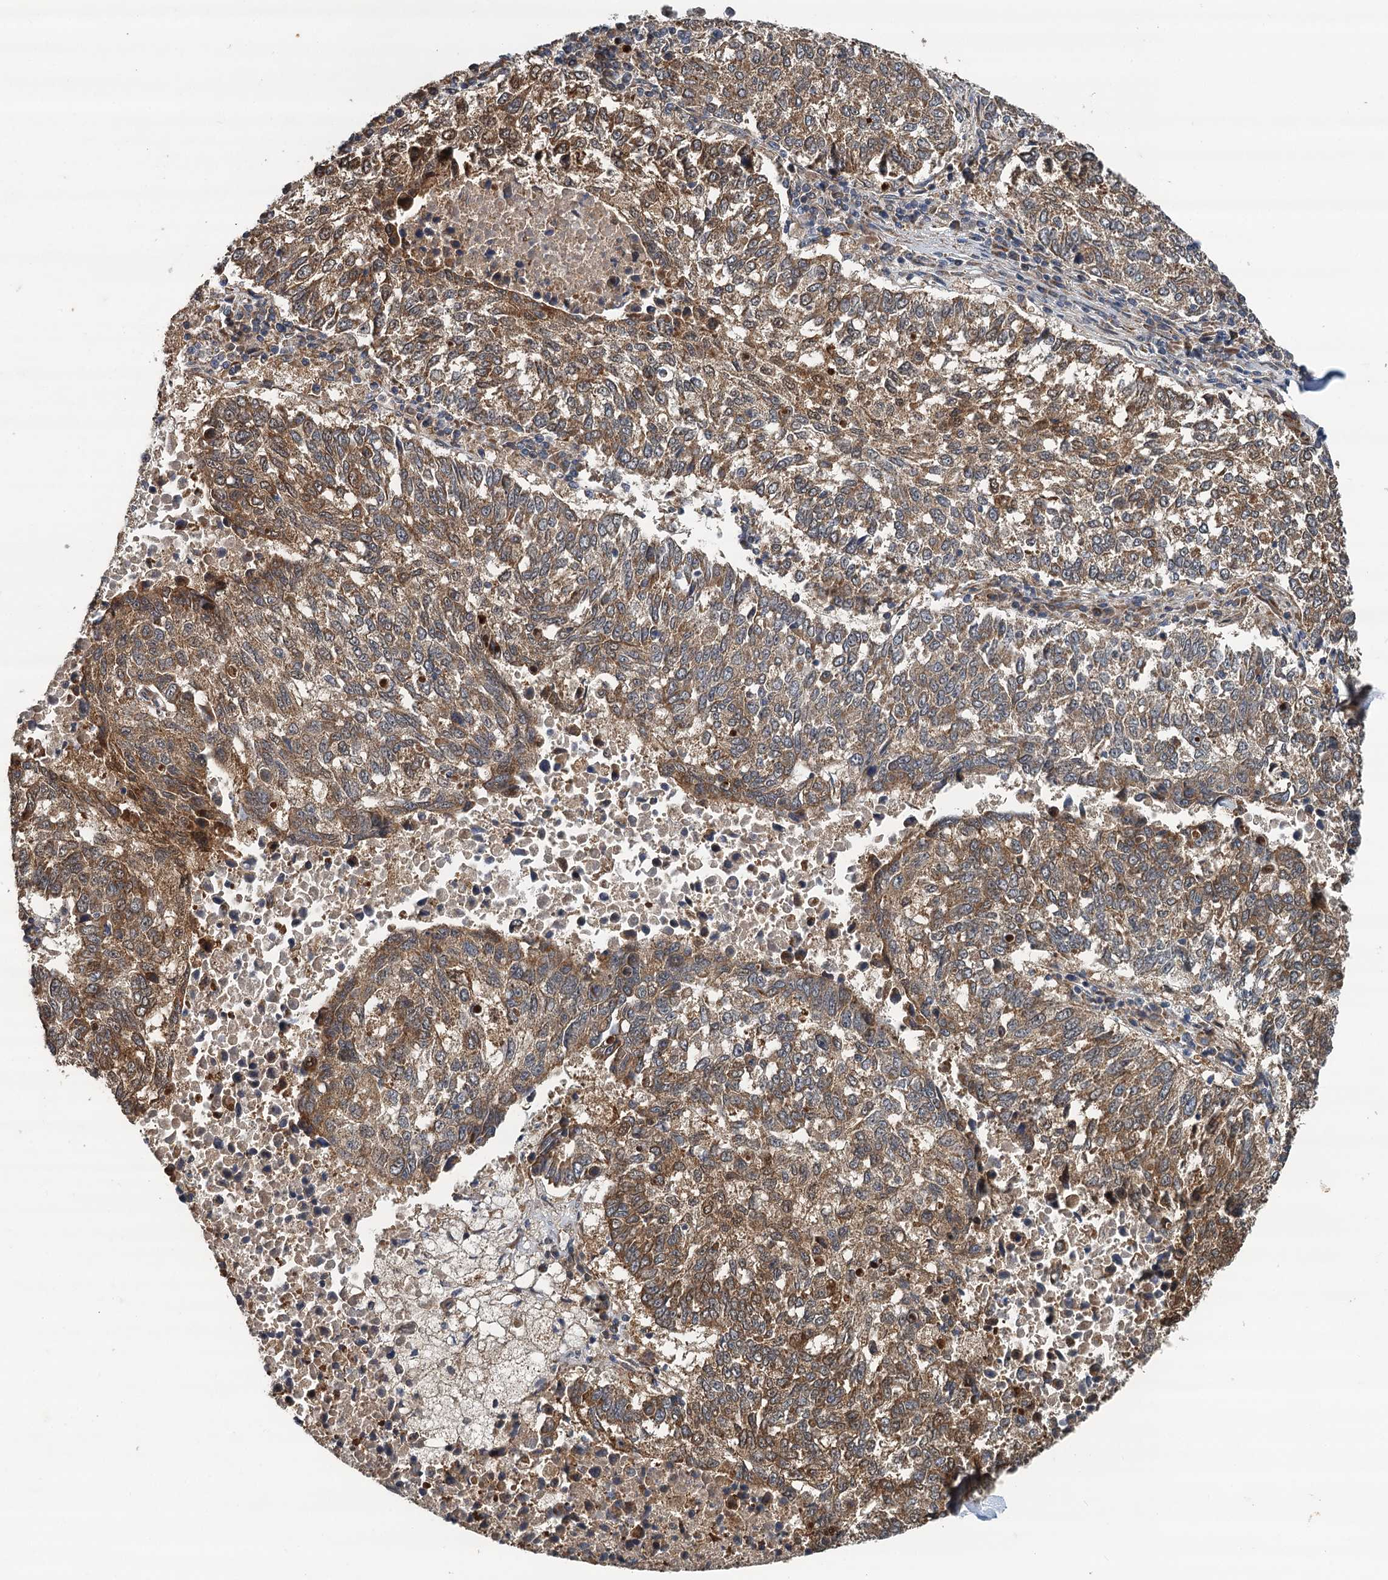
{"staining": {"intensity": "moderate", "quantity": ">75%", "location": "cytoplasmic/membranous"}, "tissue": "lung cancer", "cell_type": "Tumor cells", "image_type": "cancer", "snomed": [{"axis": "morphology", "description": "Squamous cell carcinoma, NOS"}, {"axis": "topography", "description": "Lung"}], "caption": "Tumor cells display medium levels of moderate cytoplasmic/membranous expression in approximately >75% of cells in lung cancer (squamous cell carcinoma).", "gene": "LRRK2", "patient": {"sex": "male", "age": 73}}